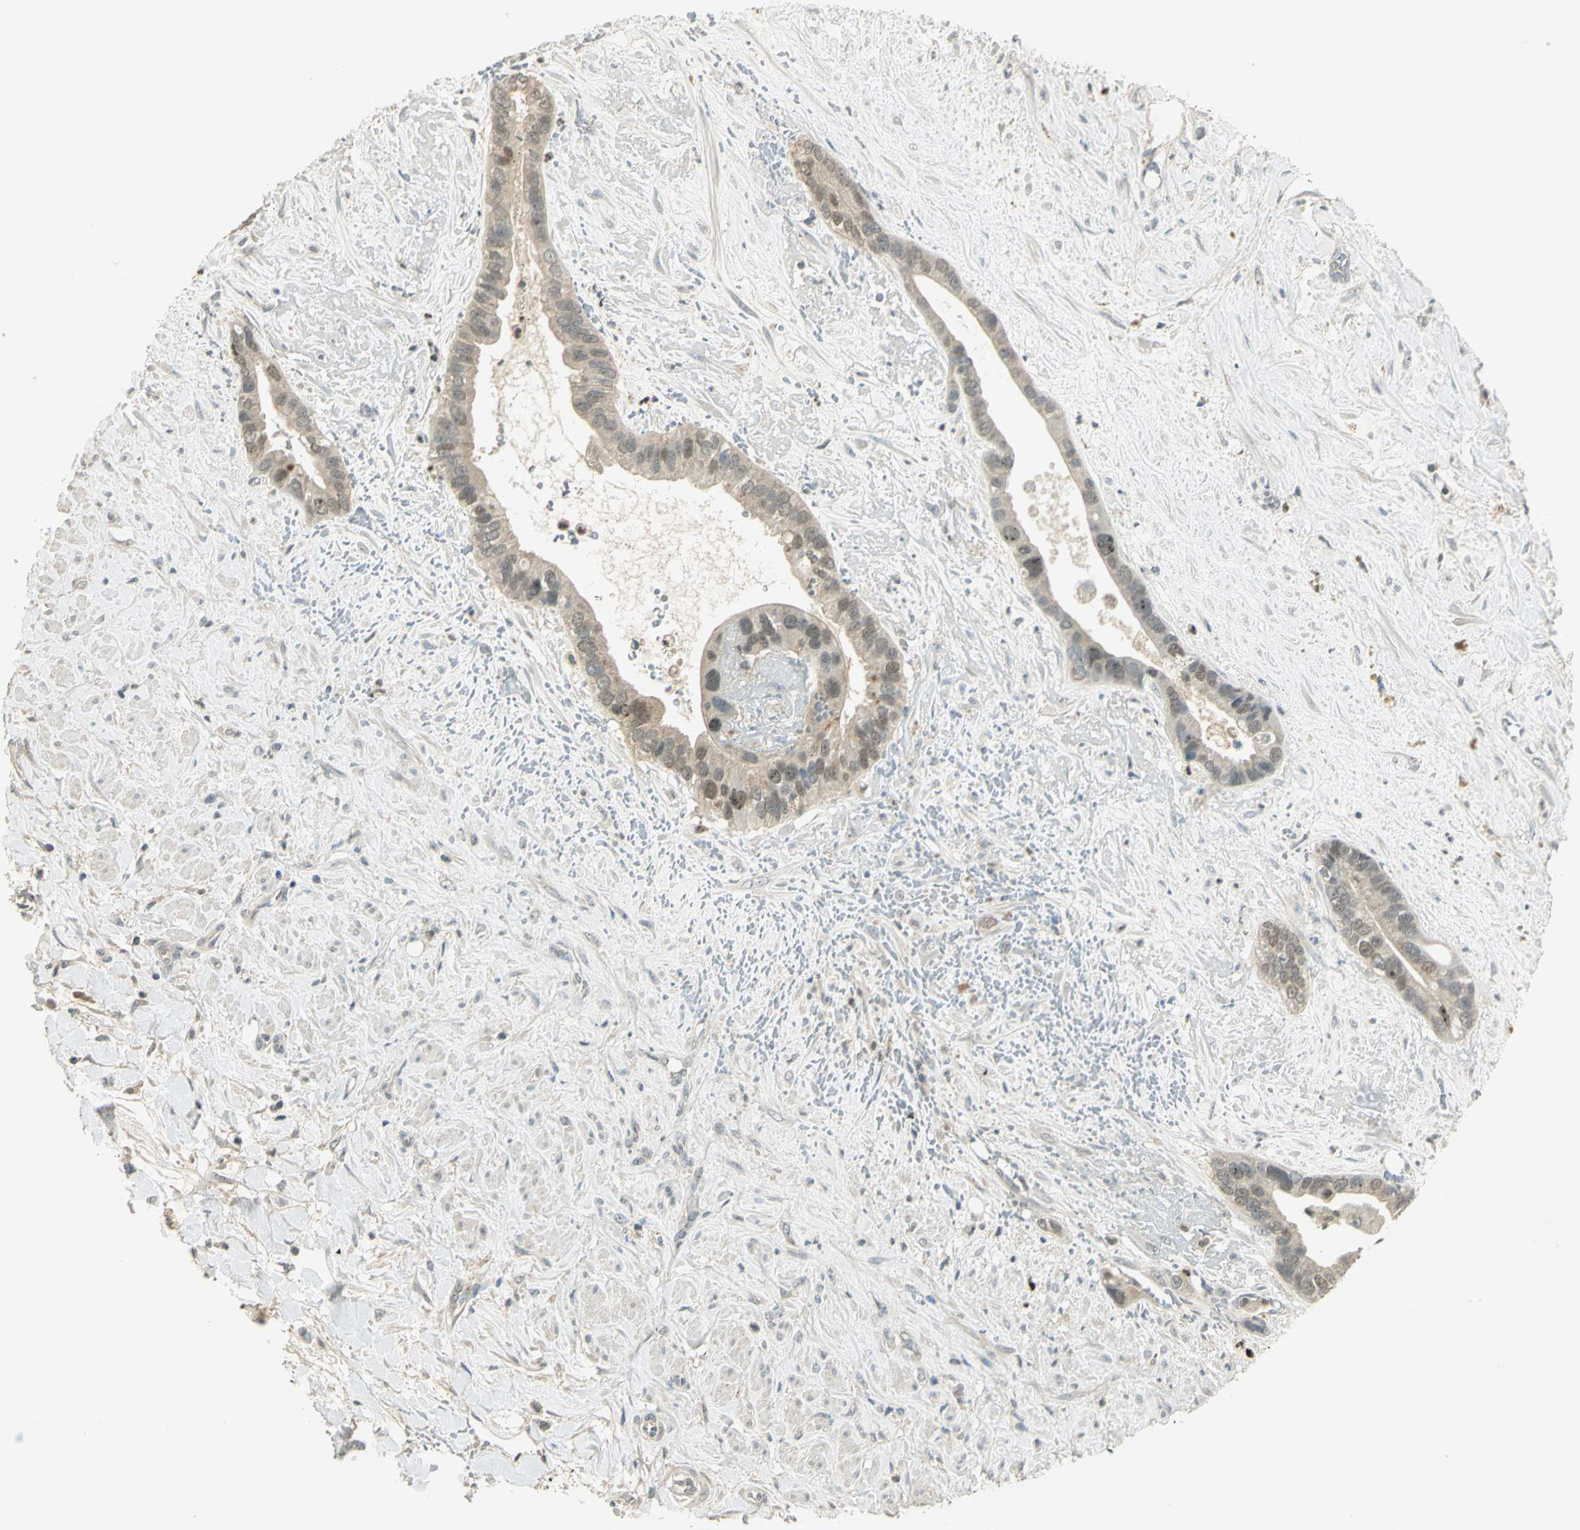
{"staining": {"intensity": "moderate", "quantity": "<25%", "location": "cytoplasmic/membranous"}, "tissue": "liver cancer", "cell_type": "Tumor cells", "image_type": "cancer", "snomed": [{"axis": "morphology", "description": "Cholangiocarcinoma"}, {"axis": "topography", "description": "Liver"}], "caption": "Protein staining demonstrates moderate cytoplasmic/membranous staining in about <25% of tumor cells in cholangiocarcinoma (liver).", "gene": "BIRC2", "patient": {"sex": "female", "age": 65}}